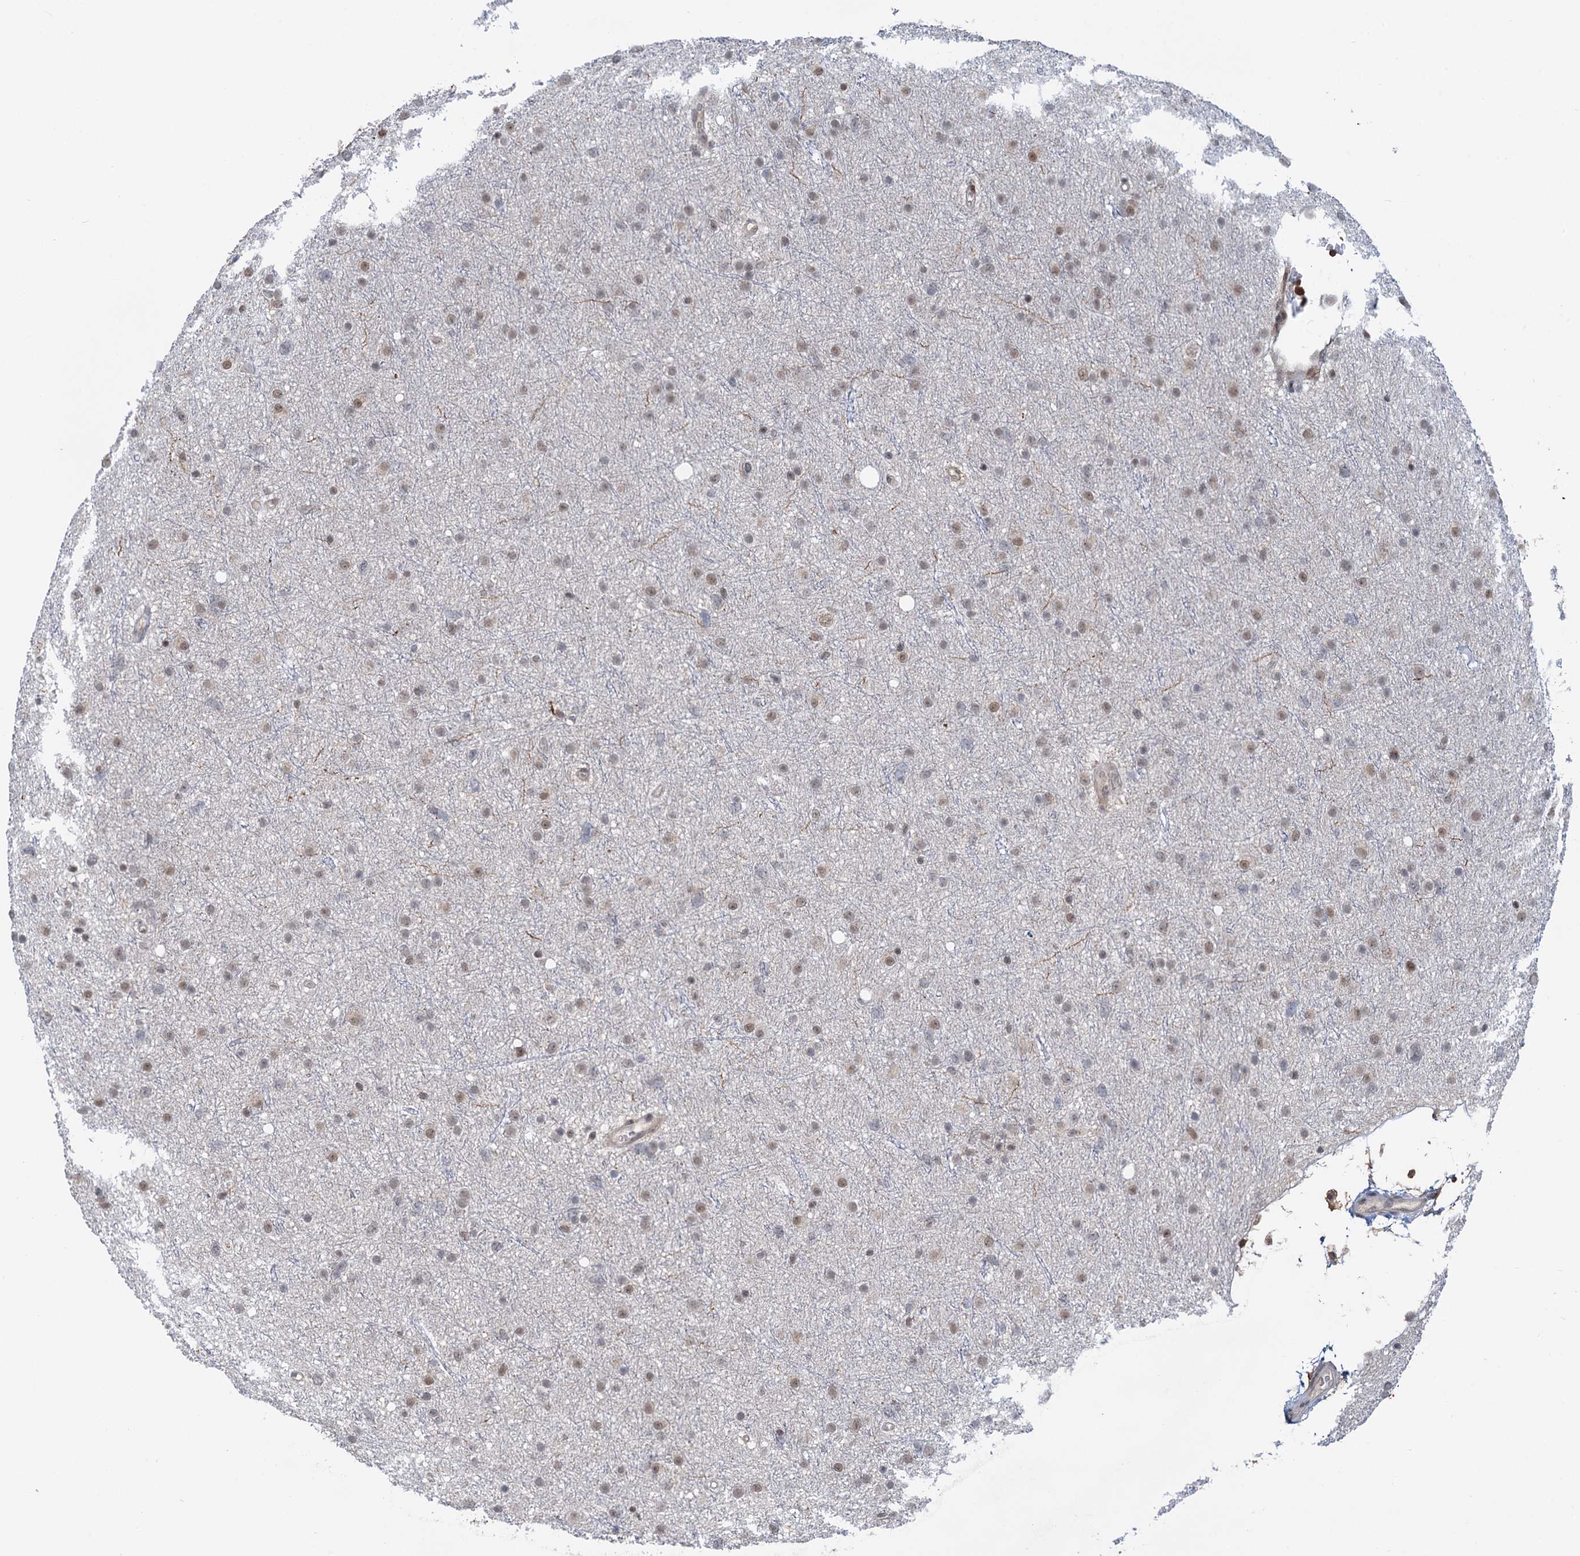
{"staining": {"intensity": "weak", "quantity": "25%-75%", "location": "nuclear"}, "tissue": "glioma", "cell_type": "Tumor cells", "image_type": "cancer", "snomed": [{"axis": "morphology", "description": "Glioma, malignant, Low grade"}, {"axis": "topography", "description": "Cerebral cortex"}], "caption": "Immunohistochemical staining of malignant low-grade glioma demonstrates low levels of weak nuclear staining in approximately 25%-75% of tumor cells.", "gene": "ZNF609", "patient": {"sex": "female", "age": 39}}